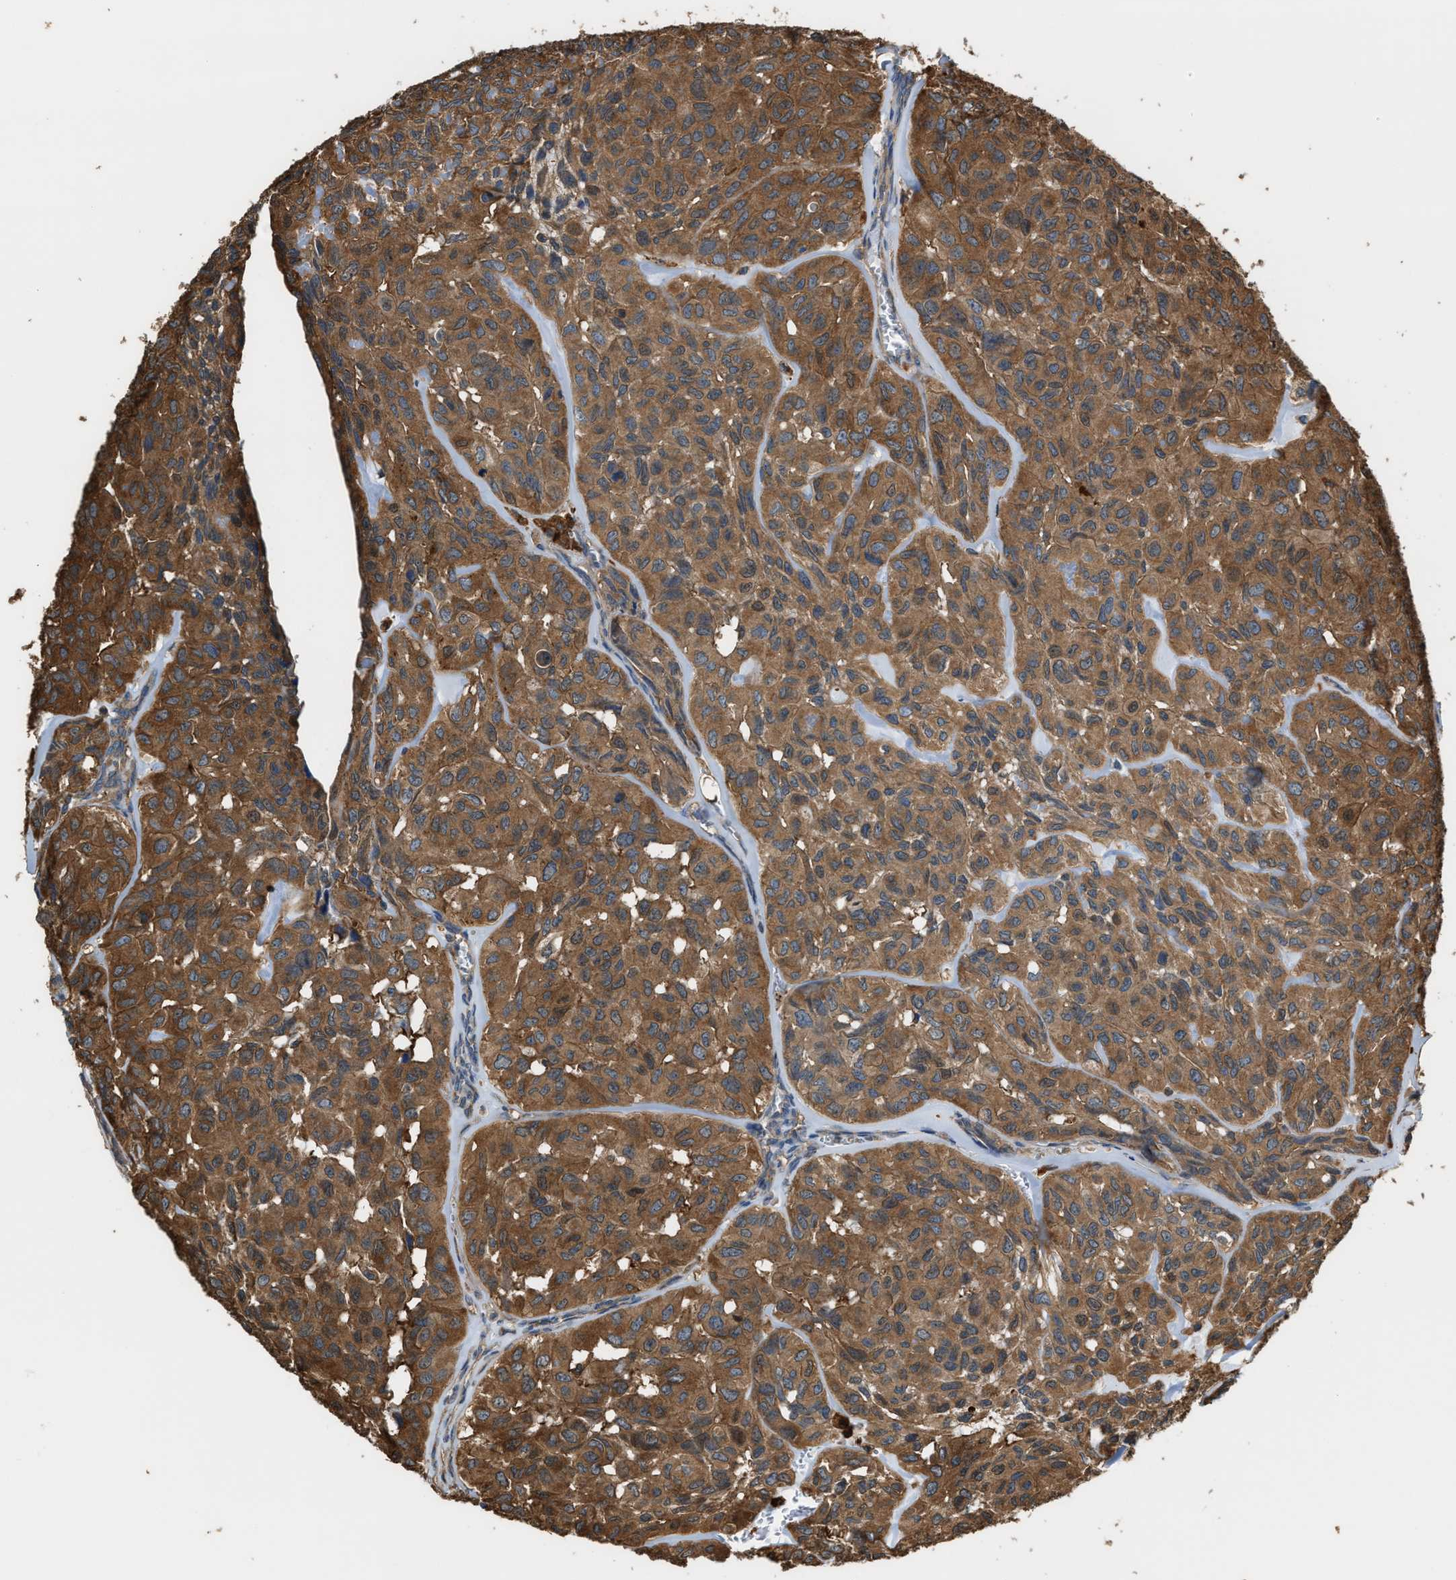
{"staining": {"intensity": "moderate", "quantity": ">75%", "location": "cytoplasmic/membranous"}, "tissue": "head and neck cancer", "cell_type": "Tumor cells", "image_type": "cancer", "snomed": [{"axis": "morphology", "description": "Adenocarcinoma, NOS"}, {"axis": "topography", "description": "Salivary gland, NOS"}, {"axis": "topography", "description": "Head-Neck"}], "caption": "Human adenocarcinoma (head and neck) stained with a protein marker demonstrates moderate staining in tumor cells.", "gene": "ATIC", "patient": {"sex": "female", "age": 76}}